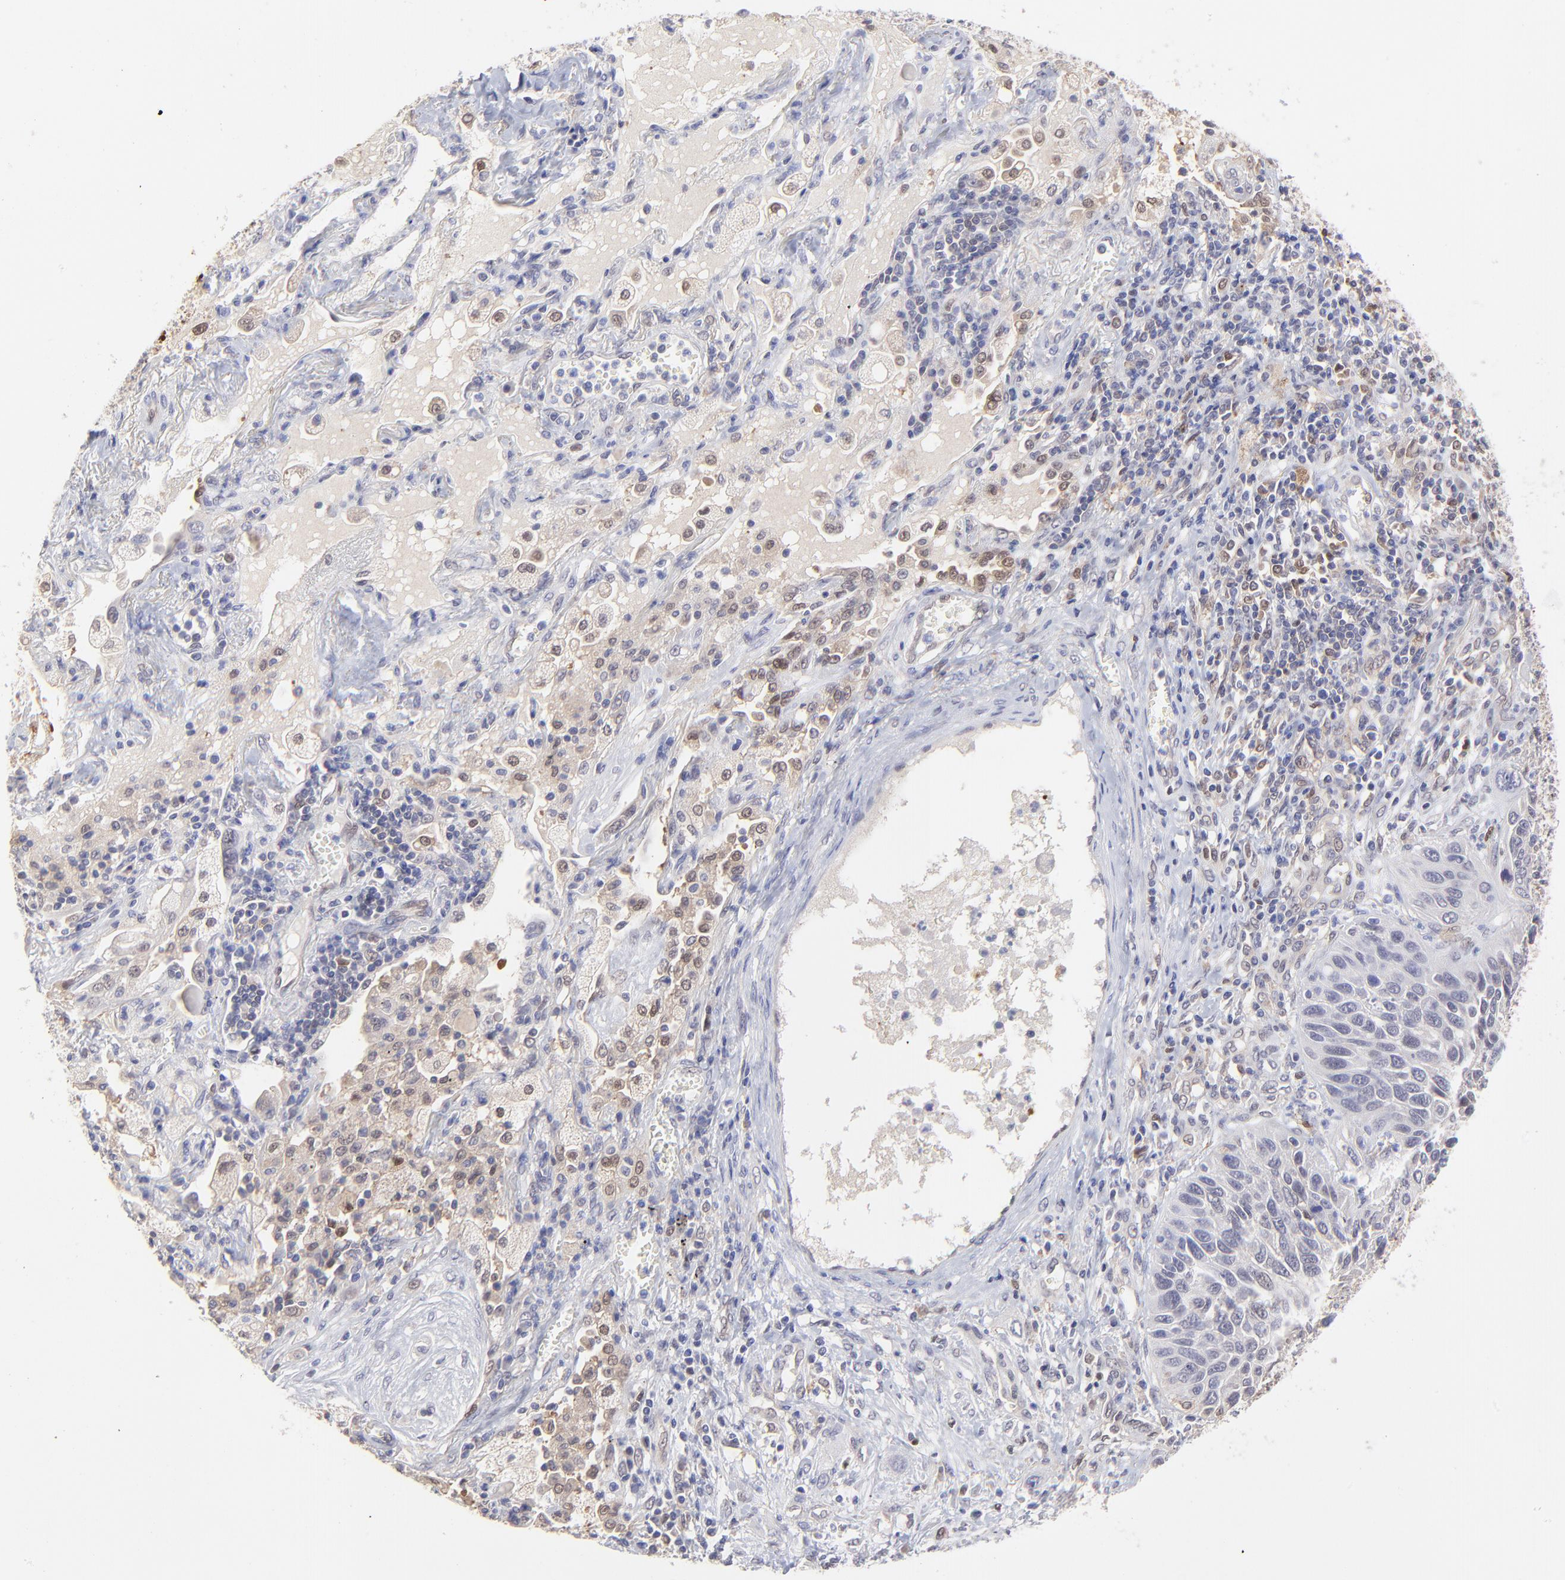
{"staining": {"intensity": "weak", "quantity": "<25%", "location": "cytoplasmic/membranous"}, "tissue": "lung cancer", "cell_type": "Tumor cells", "image_type": "cancer", "snomed": [{"axis": "morphology", "description": "Squamous cell carcinoma, NOS"}, {"axis": "topography", "description": "Lung"}], "caption": "High power microscopy micrograph of an immunohistochemistry (IHC) photomicrograph of squamous cell carcinoma (lung), revealing no significant positivity in tumor cells. (Stains: DAB immunohistochemistry with hematoxylin counter stain, Microscopy: brightfield microscopy at high magnification).", "gene": "HYAL1", "patient": {"sex": "female", "age": 76}}